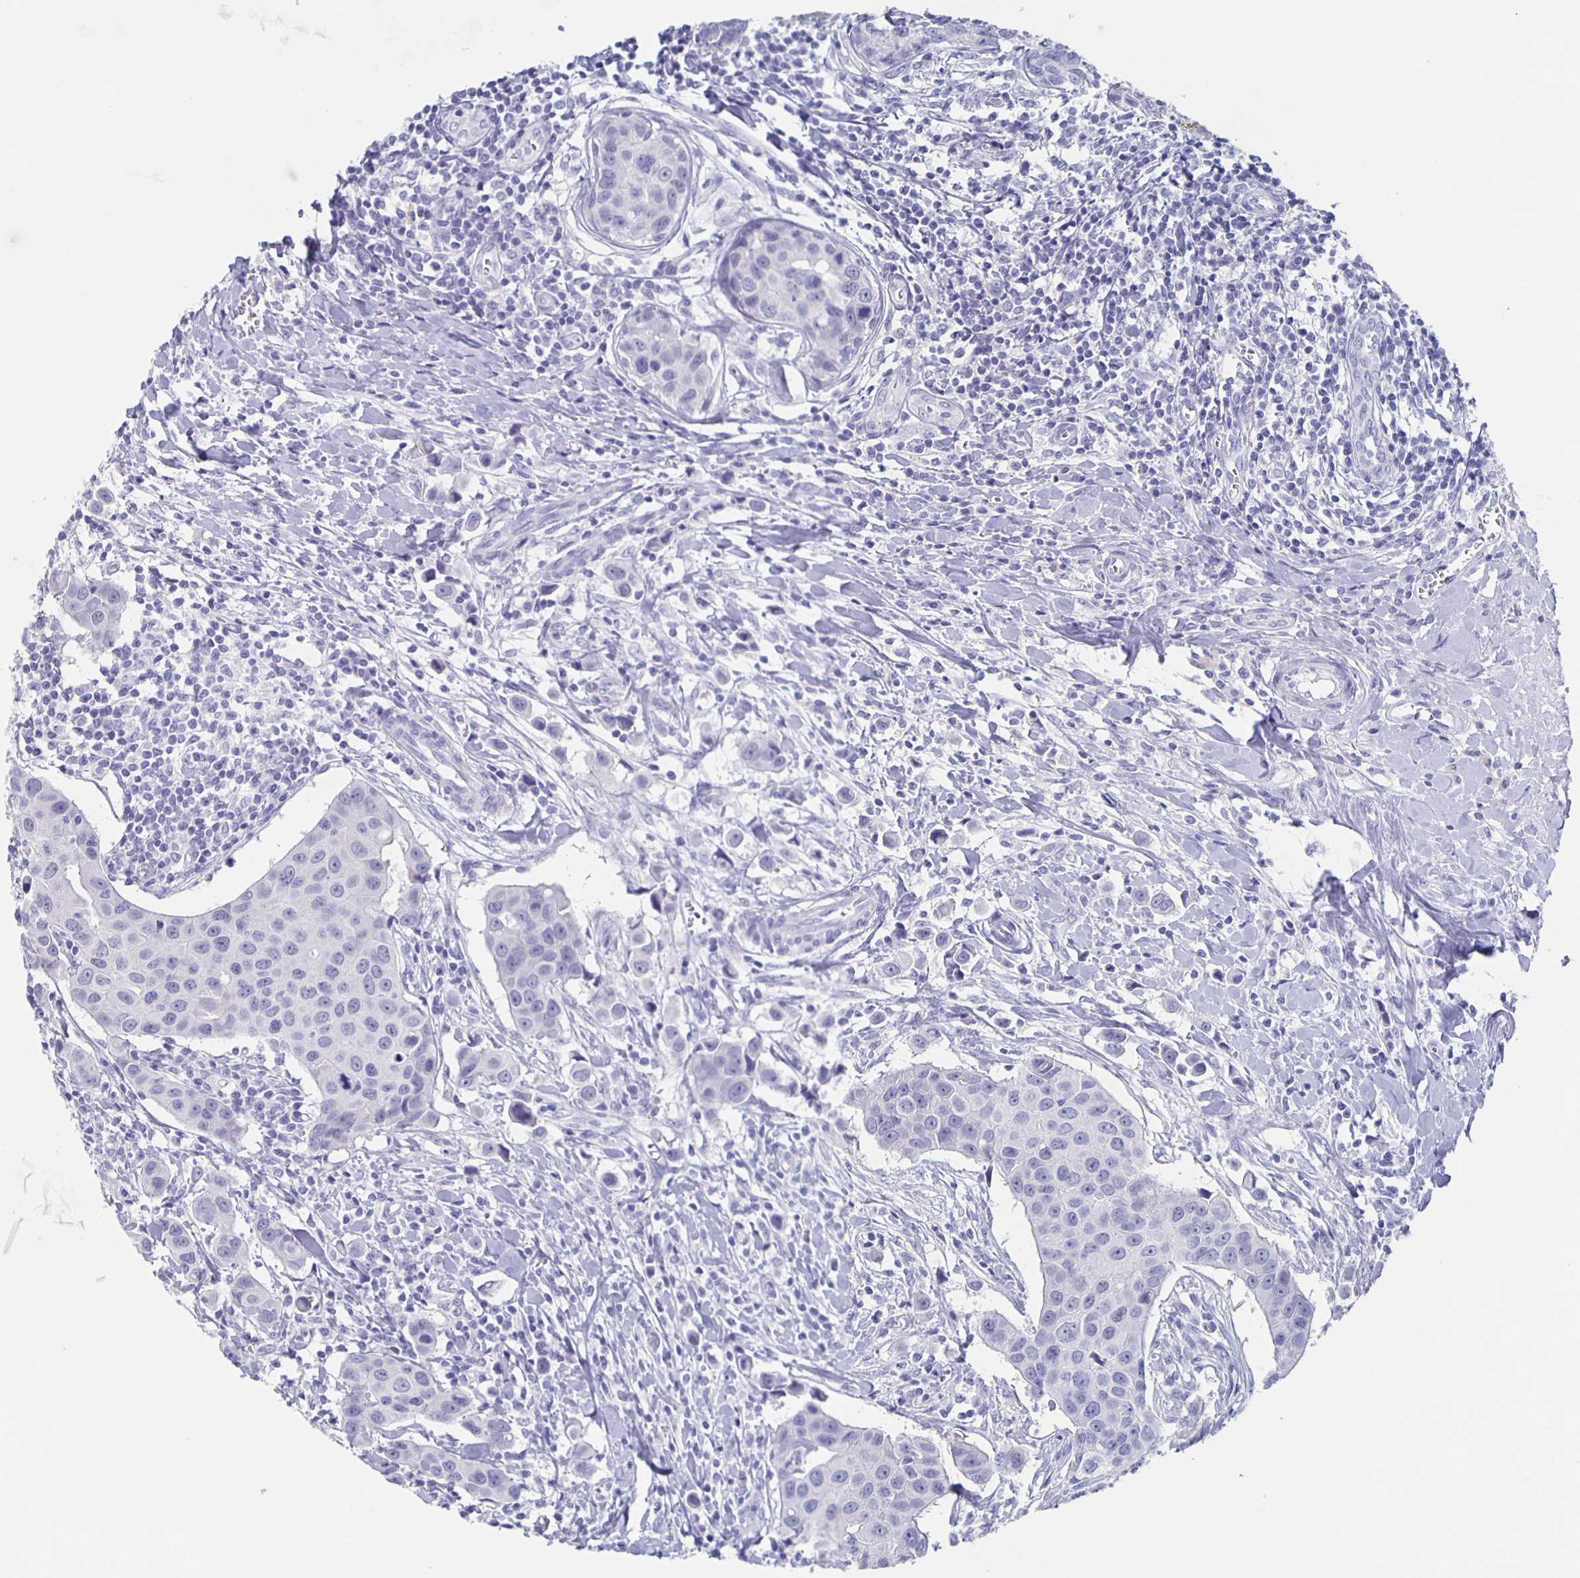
{"staining": {"intensity": "negative", "quantity": "none", "location": "none"}, "tissue": "breast cancer", "cell_type": "Tumor cells", "image_type": "cancer", "snomed": [{"axis": "morphology", "description": "Duct carcinoma"}, {"axis": "topography", "description": "Breast"}], "caption": "Immunohistochemistry histopathology image of neoplastic tissue: breast cancer (invasive ductal carcinoma) stained with DAB exhibits no significant protein positivity in tumor cells.", "gene": "SLC34A2", "patient": {"sex": "female", "age": 24}}